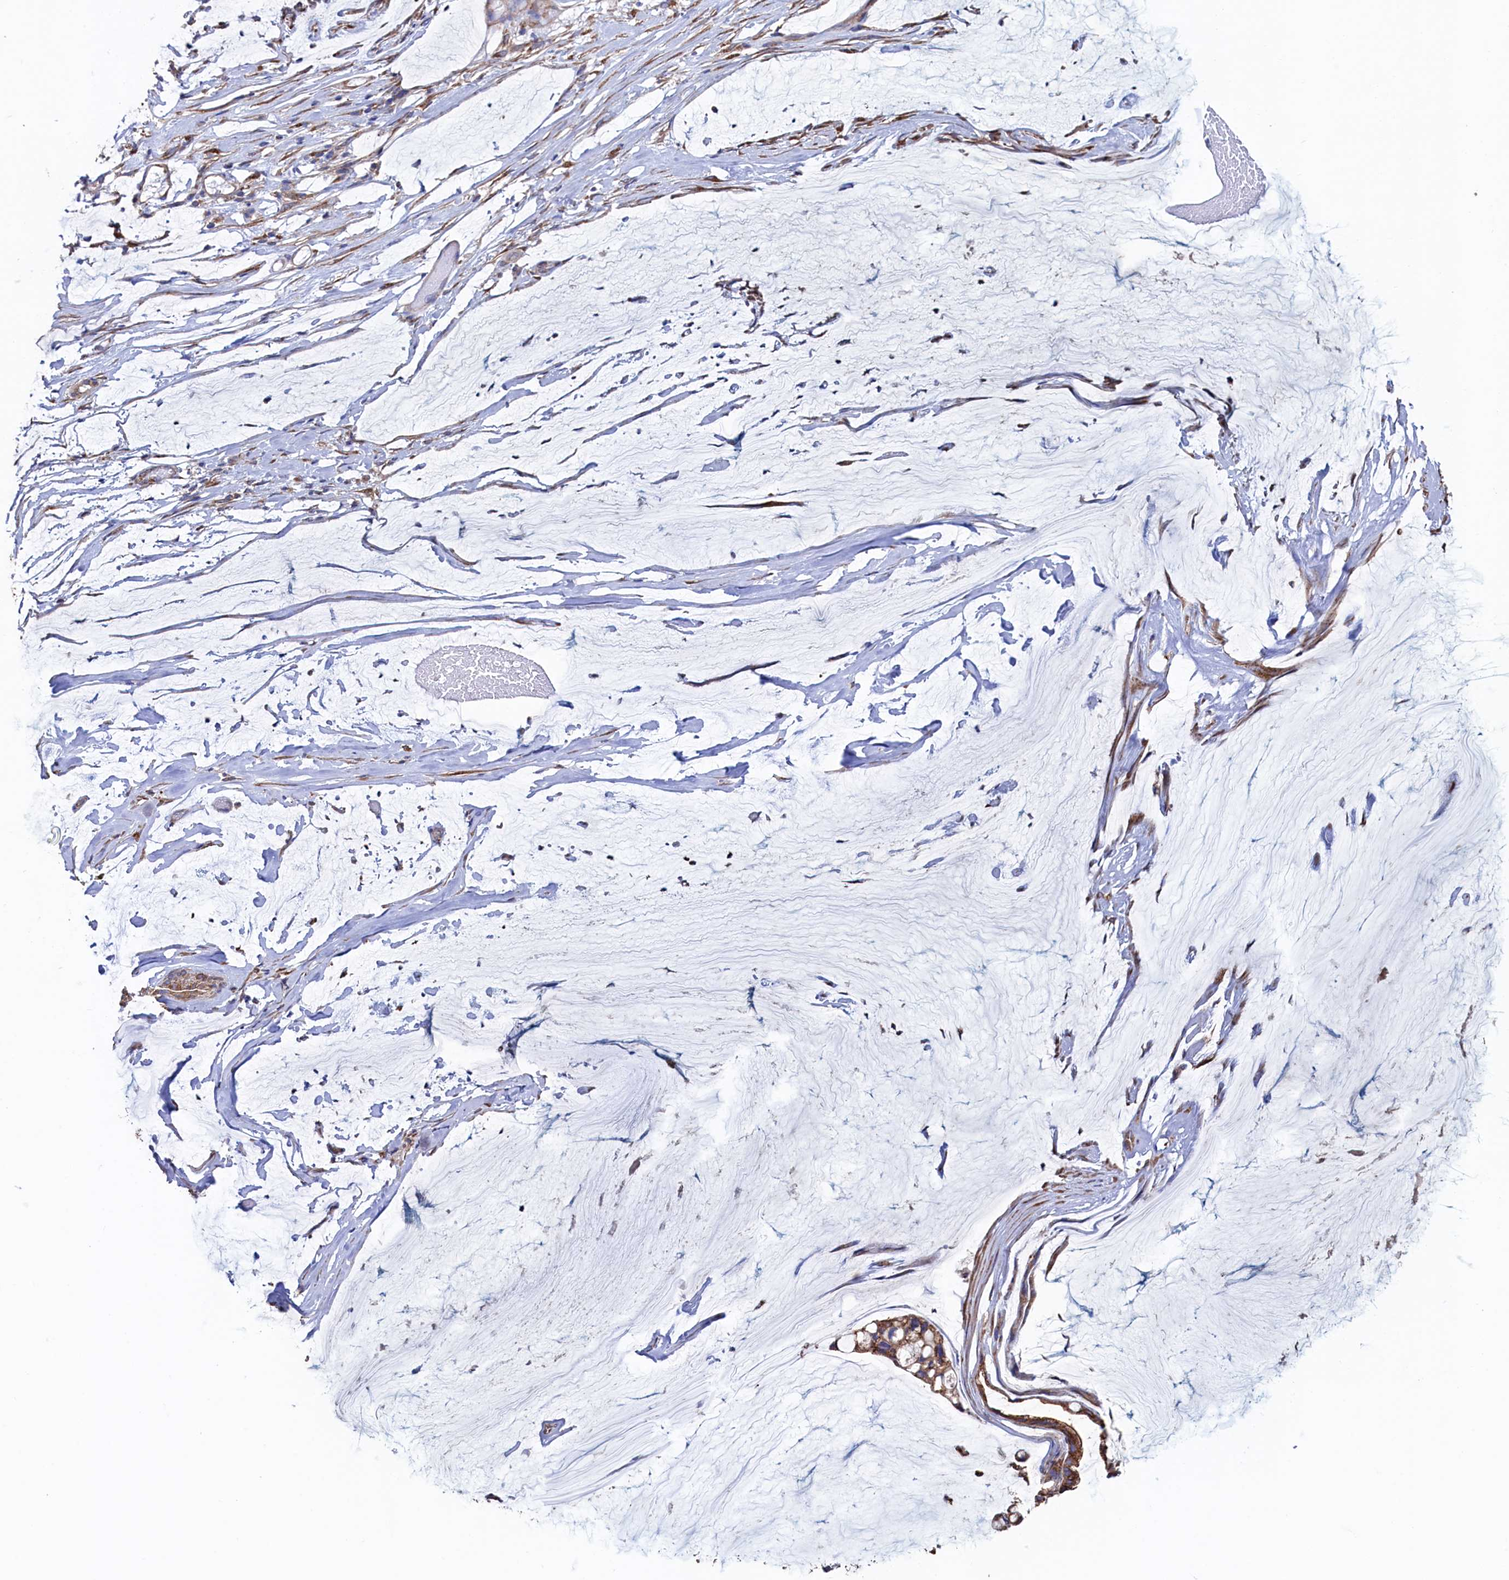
{"staining": {"intensity": "moderate", "quantity": ">75%", "location": "cytoplasmic/membranous"}, "tissue": "ovarian cancer", "cell_type": "Tumor cells", "image_type": "cancer", "snomed": [{"axis": "morphology", "description": "Cystadenocarcinoma, mucinous, NOS"}, {"axis": "topography", "description": "Ovary"}], "caption": "Protein analysis of ovarian cancer (mucinous cystadenocarcinoma) tissue exhibits moderate cytoplasmic/membranous expression in approximately >75% of tumor cells.", "gene": "PRRC1", "patient": {"sex": "female", "age": 39}}